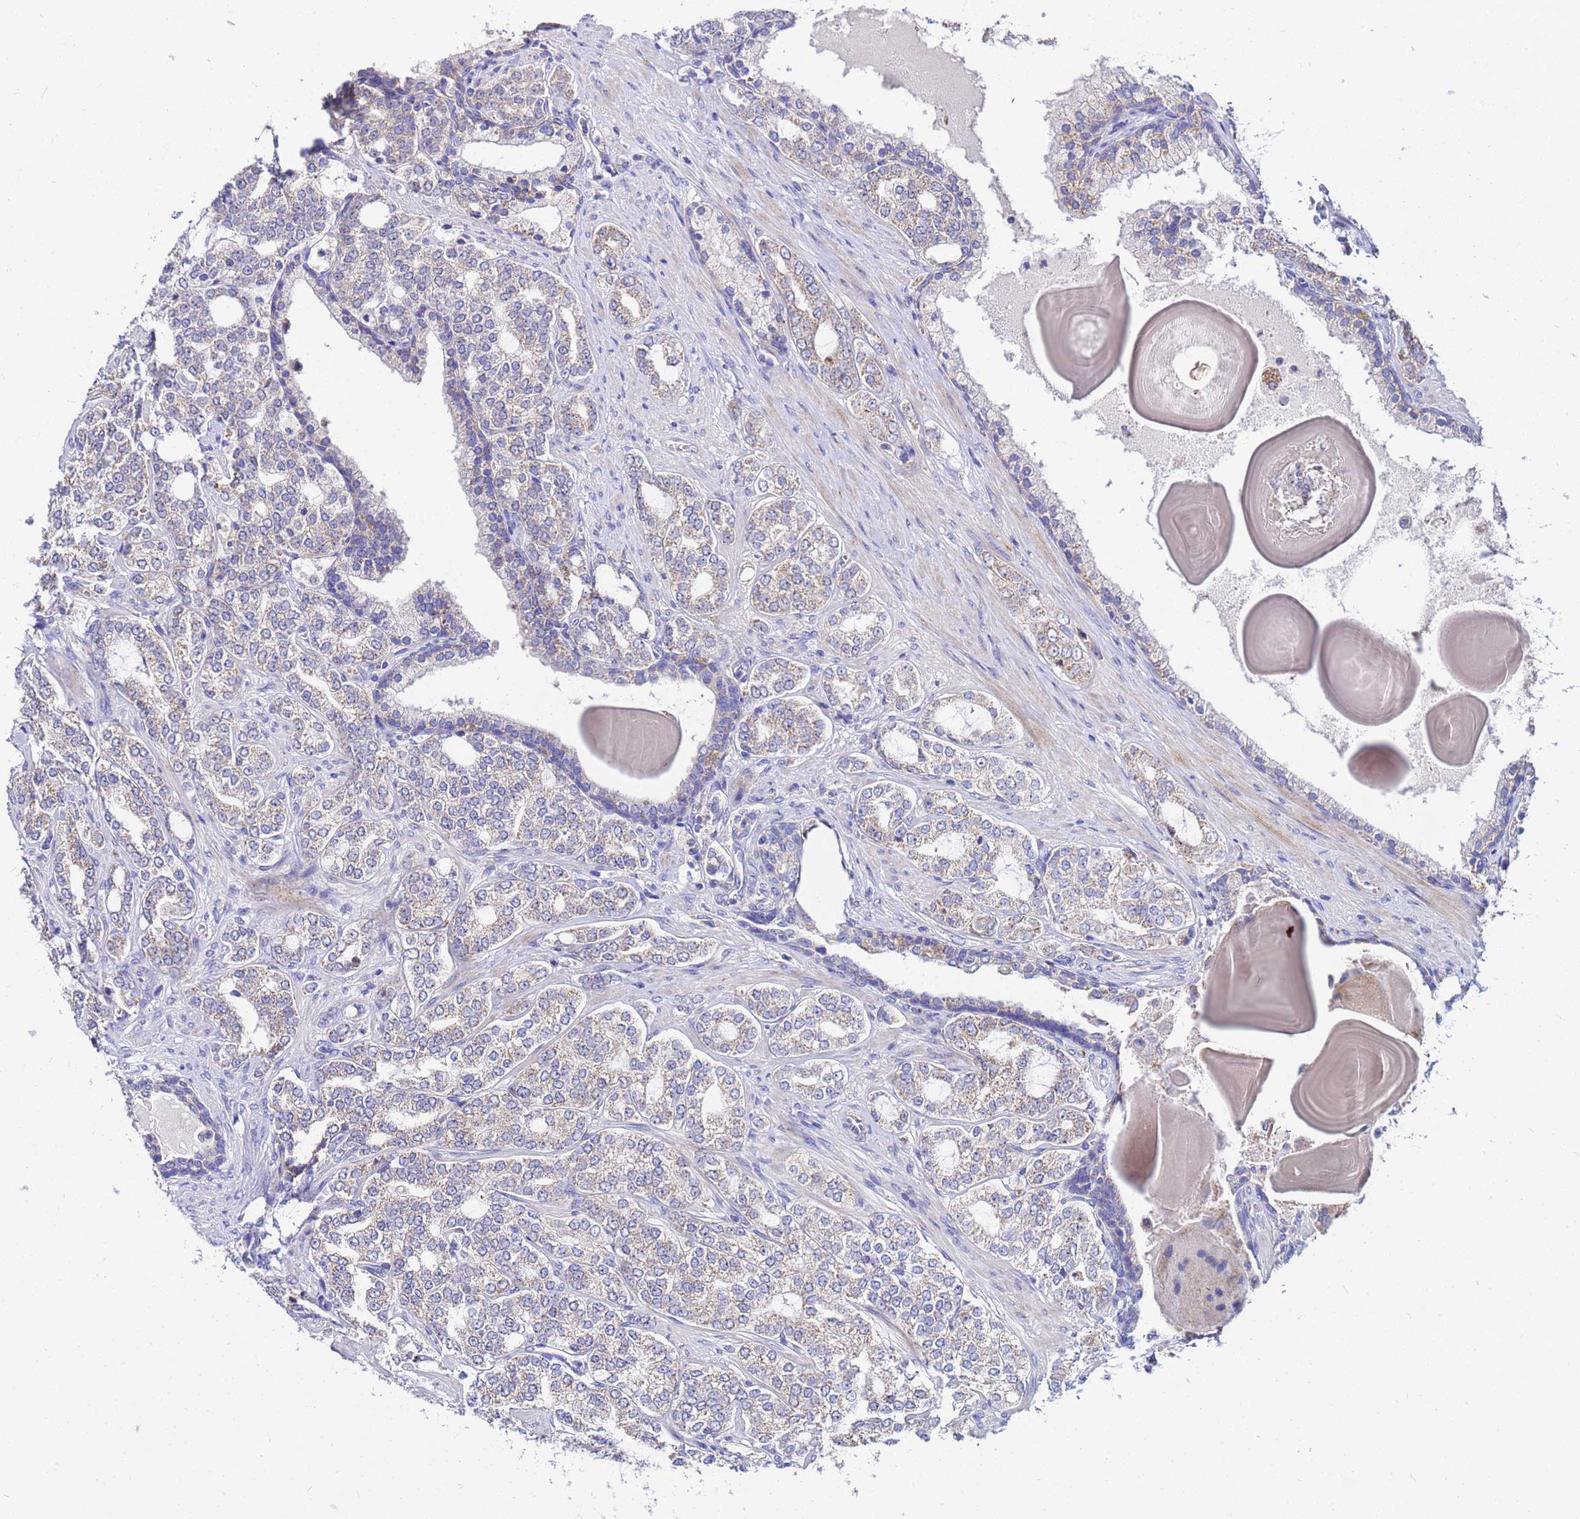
{"staining": {"intensity": "weak", "quantity": "25%-75%", "location": "cytoplasmic/membranous"}, "tissue": "prostate cancer", "cell_type": "Tumor cells", "image_type": "cancer", "snomed": [{"axis": "morphology", "description": "Adenocarcinoma, High grade"}, {"axis": "topography", "description": "Prostate"}], "caption": "IHC image of neoplastic tissue: human prostate cancer (high-grade adenocarcinoma) stained using IHC exhibits low levels of weak protein expression localized specifically in the cytoplasmic/membranous of tumor cells, appearing as a cytoplasmic/membranous brown color.", "gene": "FAHD2A", "patient": {"sex": "male", "age": 64}}